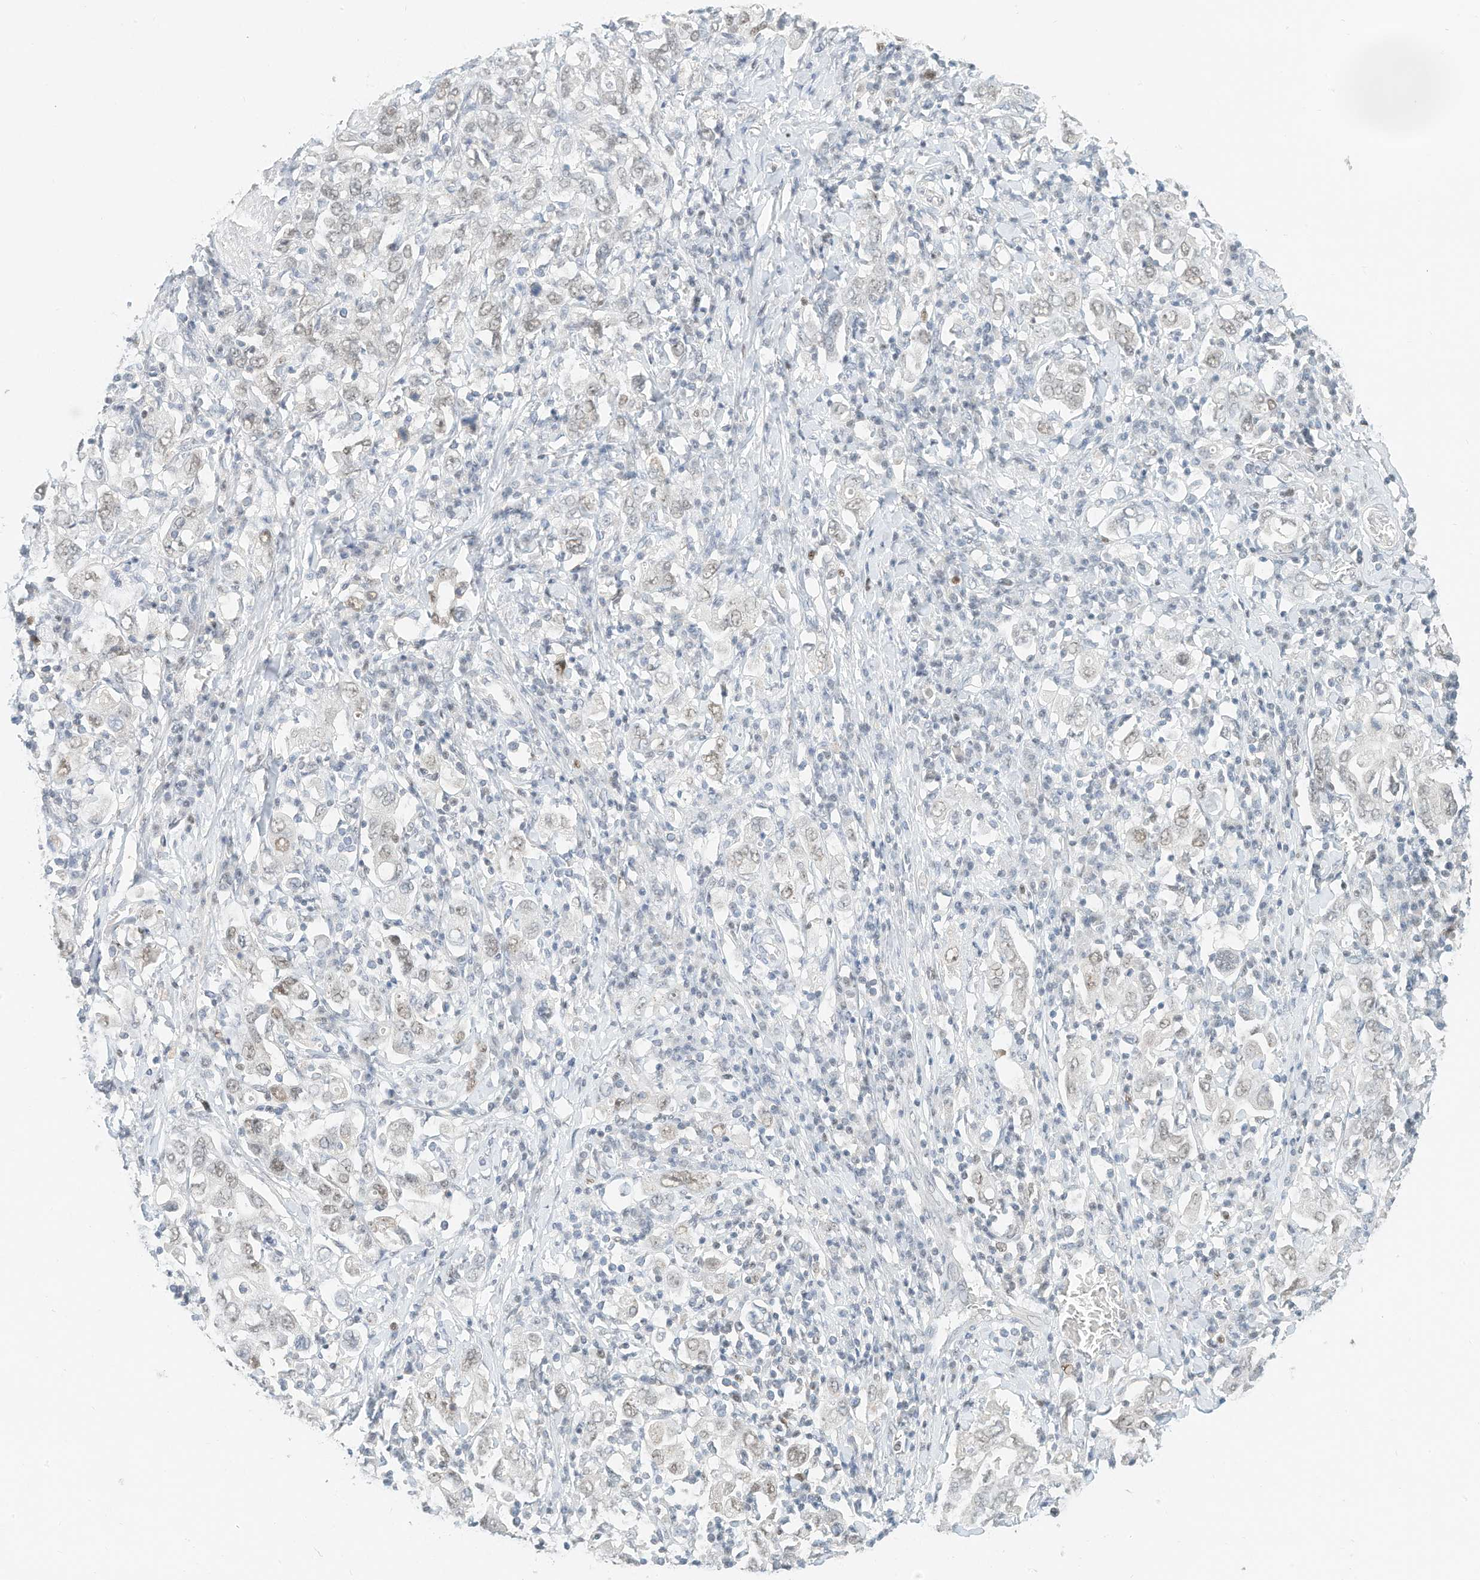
{"staining": {"intensity": "weak", "quantity": "<25%", "location": "nuclear"}, "tissue": "stomach cancer", "cell_type": "Tumor cells", "image_type": "cancer", "snomed": [{"axis": "morphology", "description": "Adenocarcinoma, NOS"}, {"axis": "topography", "description": "Stomach, upper"}], "caption": "Immunohistochemistry (IHC) histopathology image of stomach adenocarcinoma stained for a protein (brown), which demonstrates no positivity in tumor cells.", "gene": "OGT", "patient": {"sex": "male", "age": 62}}